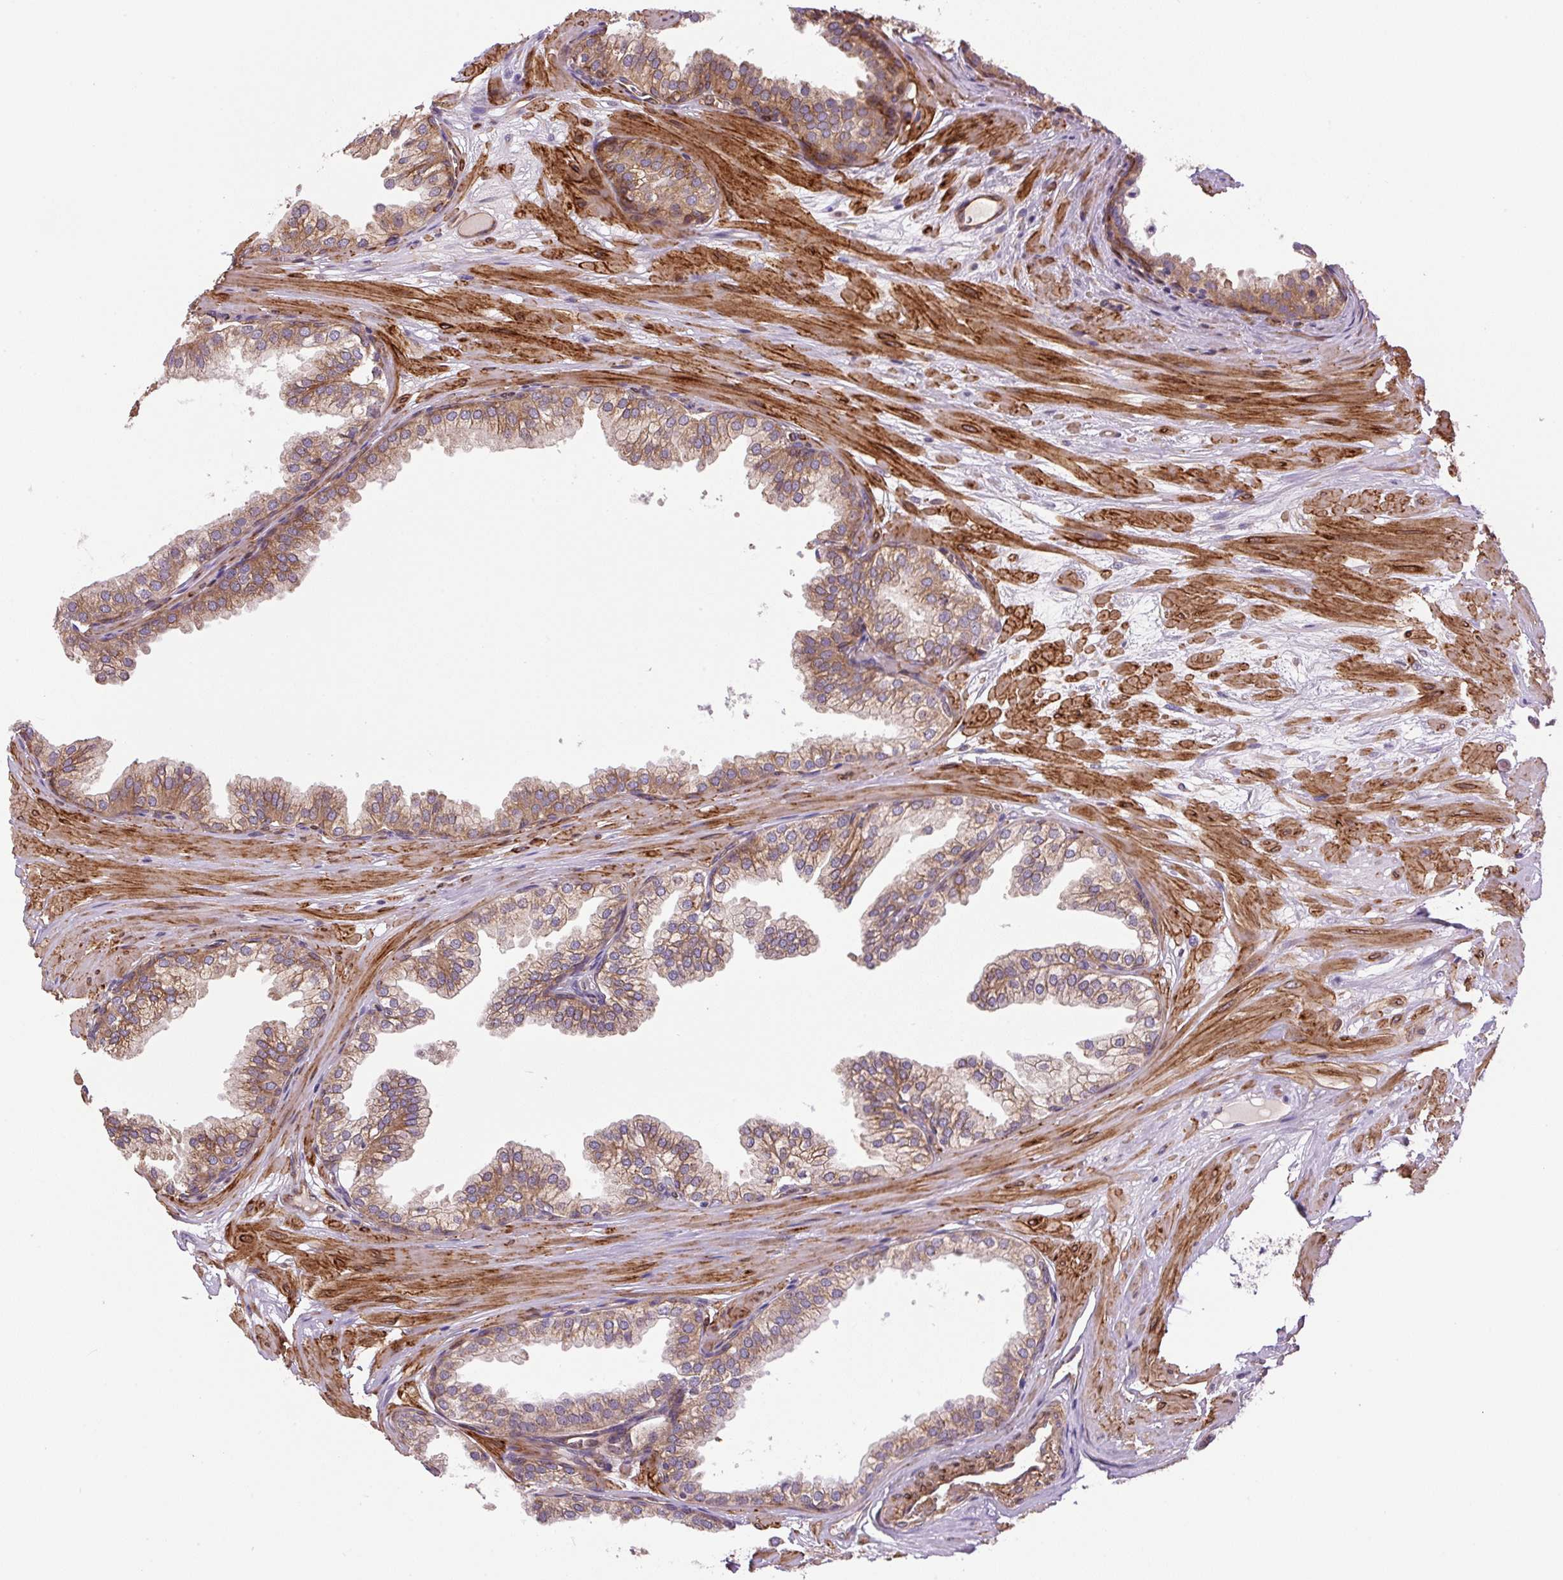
{"staining": {"intensity": "moderate", "quantity": ">75%", "location": "cytoplasmic/membranous"}, "tissue": "prostate", "cell_type": "Glandular cells", "image_type": "normal", "snomed": [{"axis": "morphology", "description": "Normal tissue, NOS"}, {"axis": "topography", "description": "Prostate"}, {"axis": "topography", "description": "Peripheral nerve tissue"}], "caption": "Brown immunohistochemical staining in normal prostate exhibits moderate cytoplasmic/membranous expression in about >75% of glandular cells.", "gene": "SEPTIN10", "patient": {"sex": "male", "age": 55}}